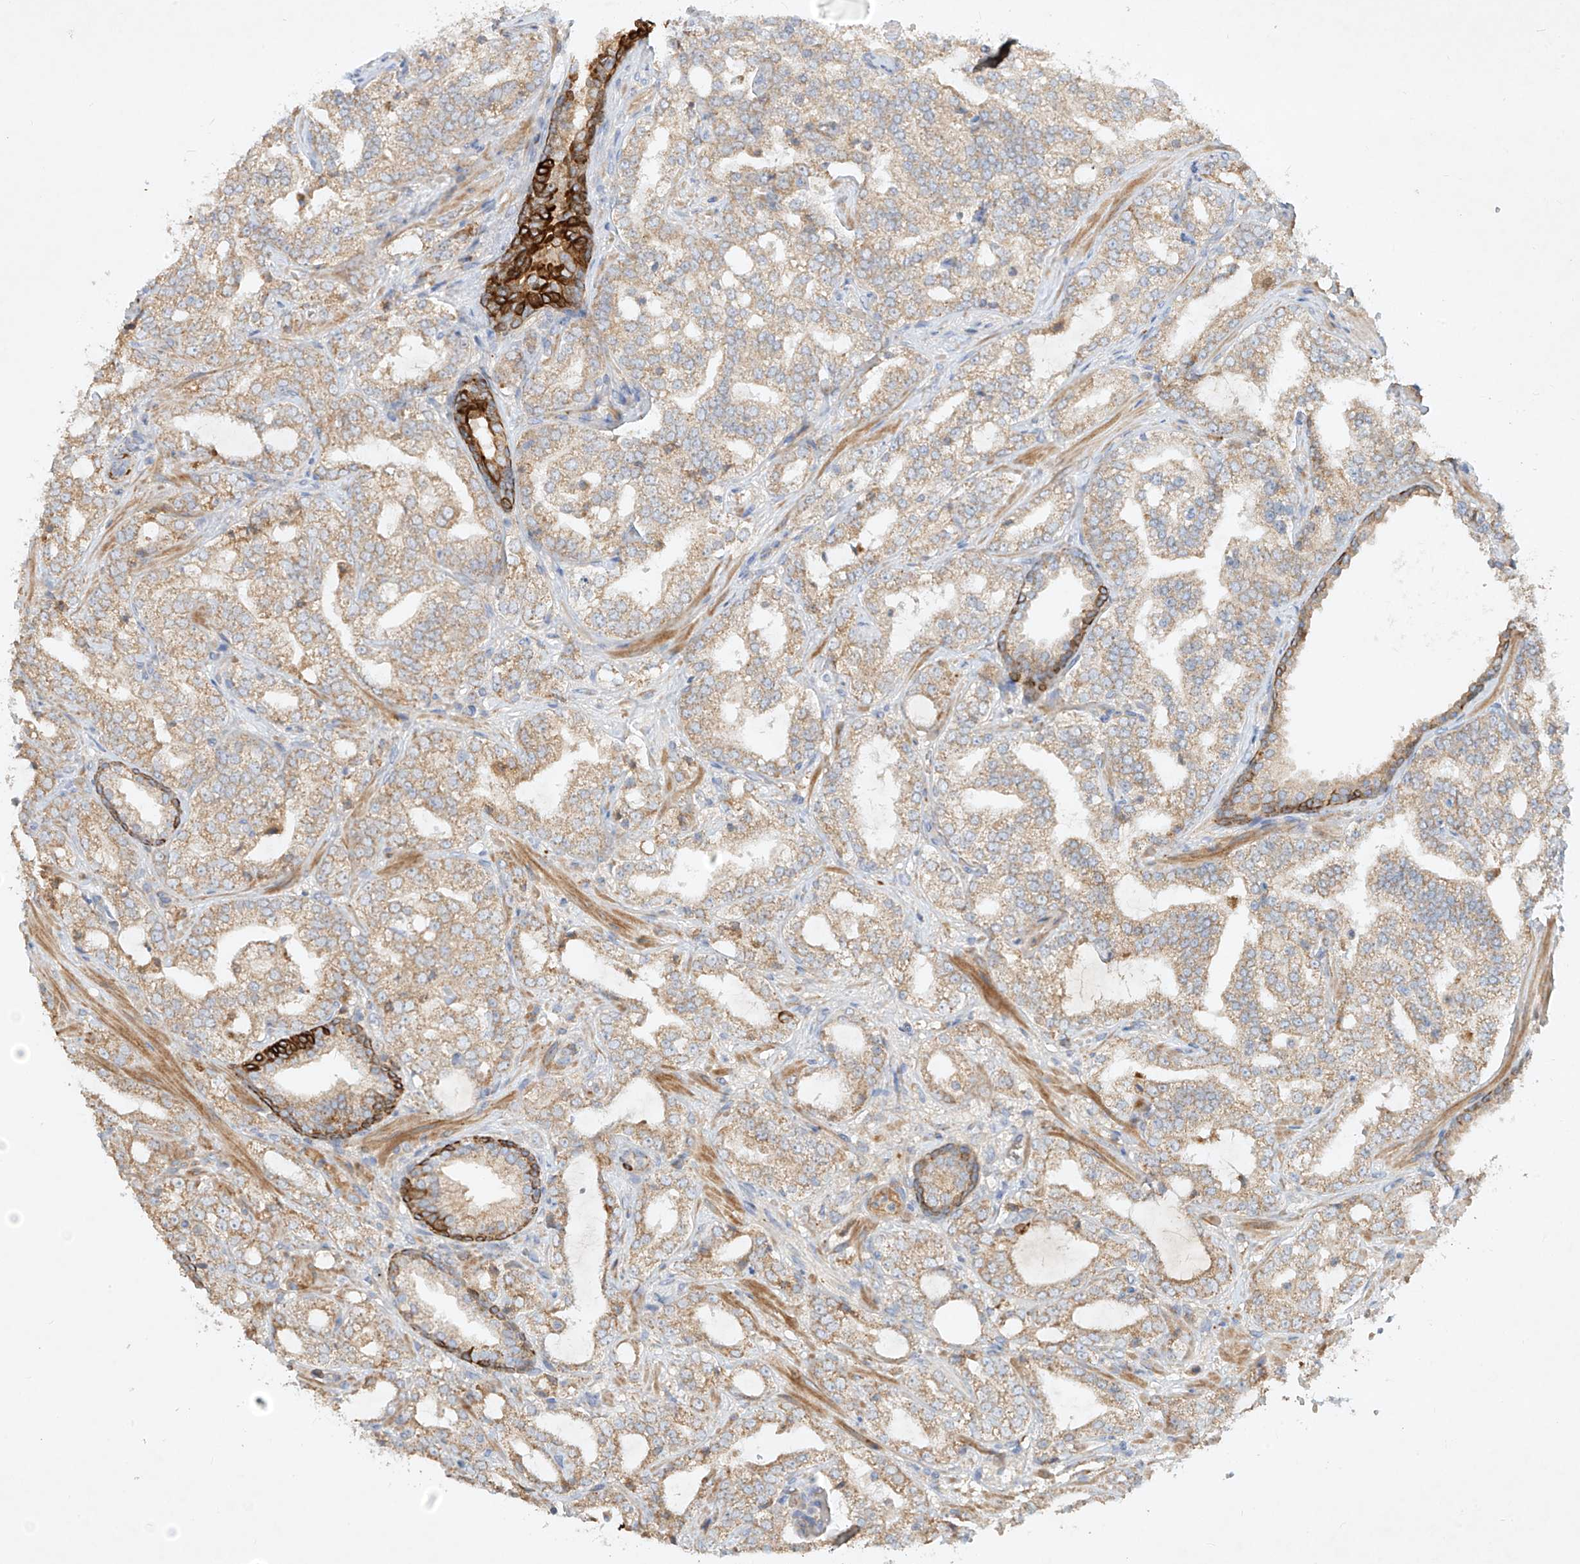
{"staining": {"intensity": "weak", "quantity": ">75%", "location": "cytoplasmic/membranous"}, "tissue": "prostate cancer", "cell_type": "Tumor cells", "image_type": "cancer", "snomed": [{"axis": "morphology", "description": "Adenocarcinoma, High grade"}, {"axis": "topography", "description": "Prostate"}], "caption": "Immunohistochemistry (IHC) staining of adenocarcinoma (high-grade) (prostate), which shows low levels of weak cytoplasmic/membranous positivity in approximately >75% of tumor cells indicating weak cytoplasmic/membranous protein positivity. The staining was performed using DAB (brown) for protein detection and nuclei were counterstained in hematoxylin (blue).", "gene": "KPNA7", "patient": {"sex": "male", "age": 64}}